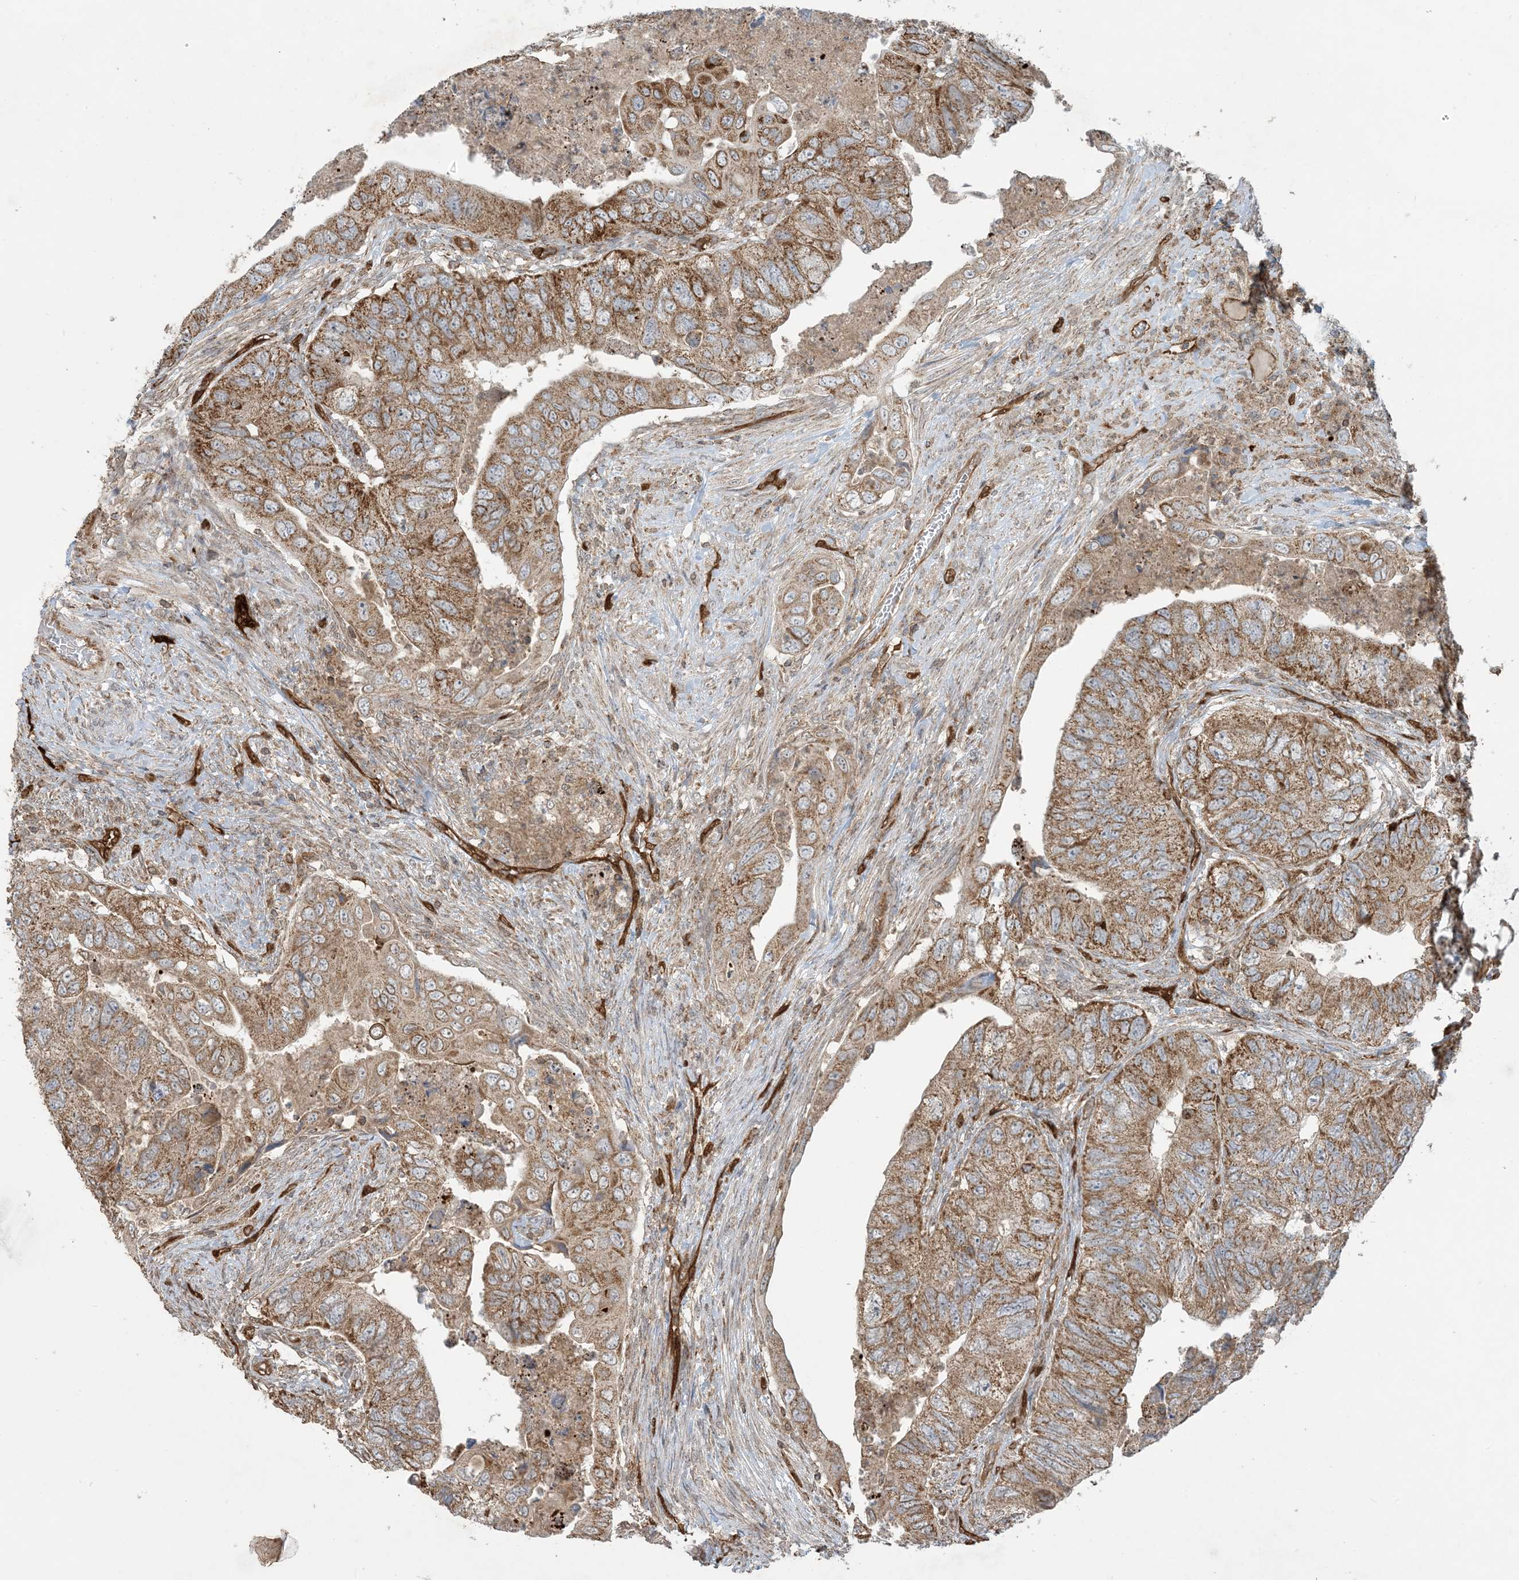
{"staining": {"intensity": "moderate", "quantity": ">75%", "location": "cytoplasmic/membranous"}, "tissue": "colorectal cancer", "cell_type": "Tumor cells", "image_type": "cancer", "snomed": [{"axis": "morphology", "description": "Adenocarcinoma, NOS"}, {"axis": "topography", "description": "Rectum"}], "caption": "Colorectal adenocarcinoma tissue exhibits moderate cytoplasmic/membranous positivity in approximately >75% of tumor cells", "gene": "PPM1F", "patient": {"sex": "male", "age": 63}}